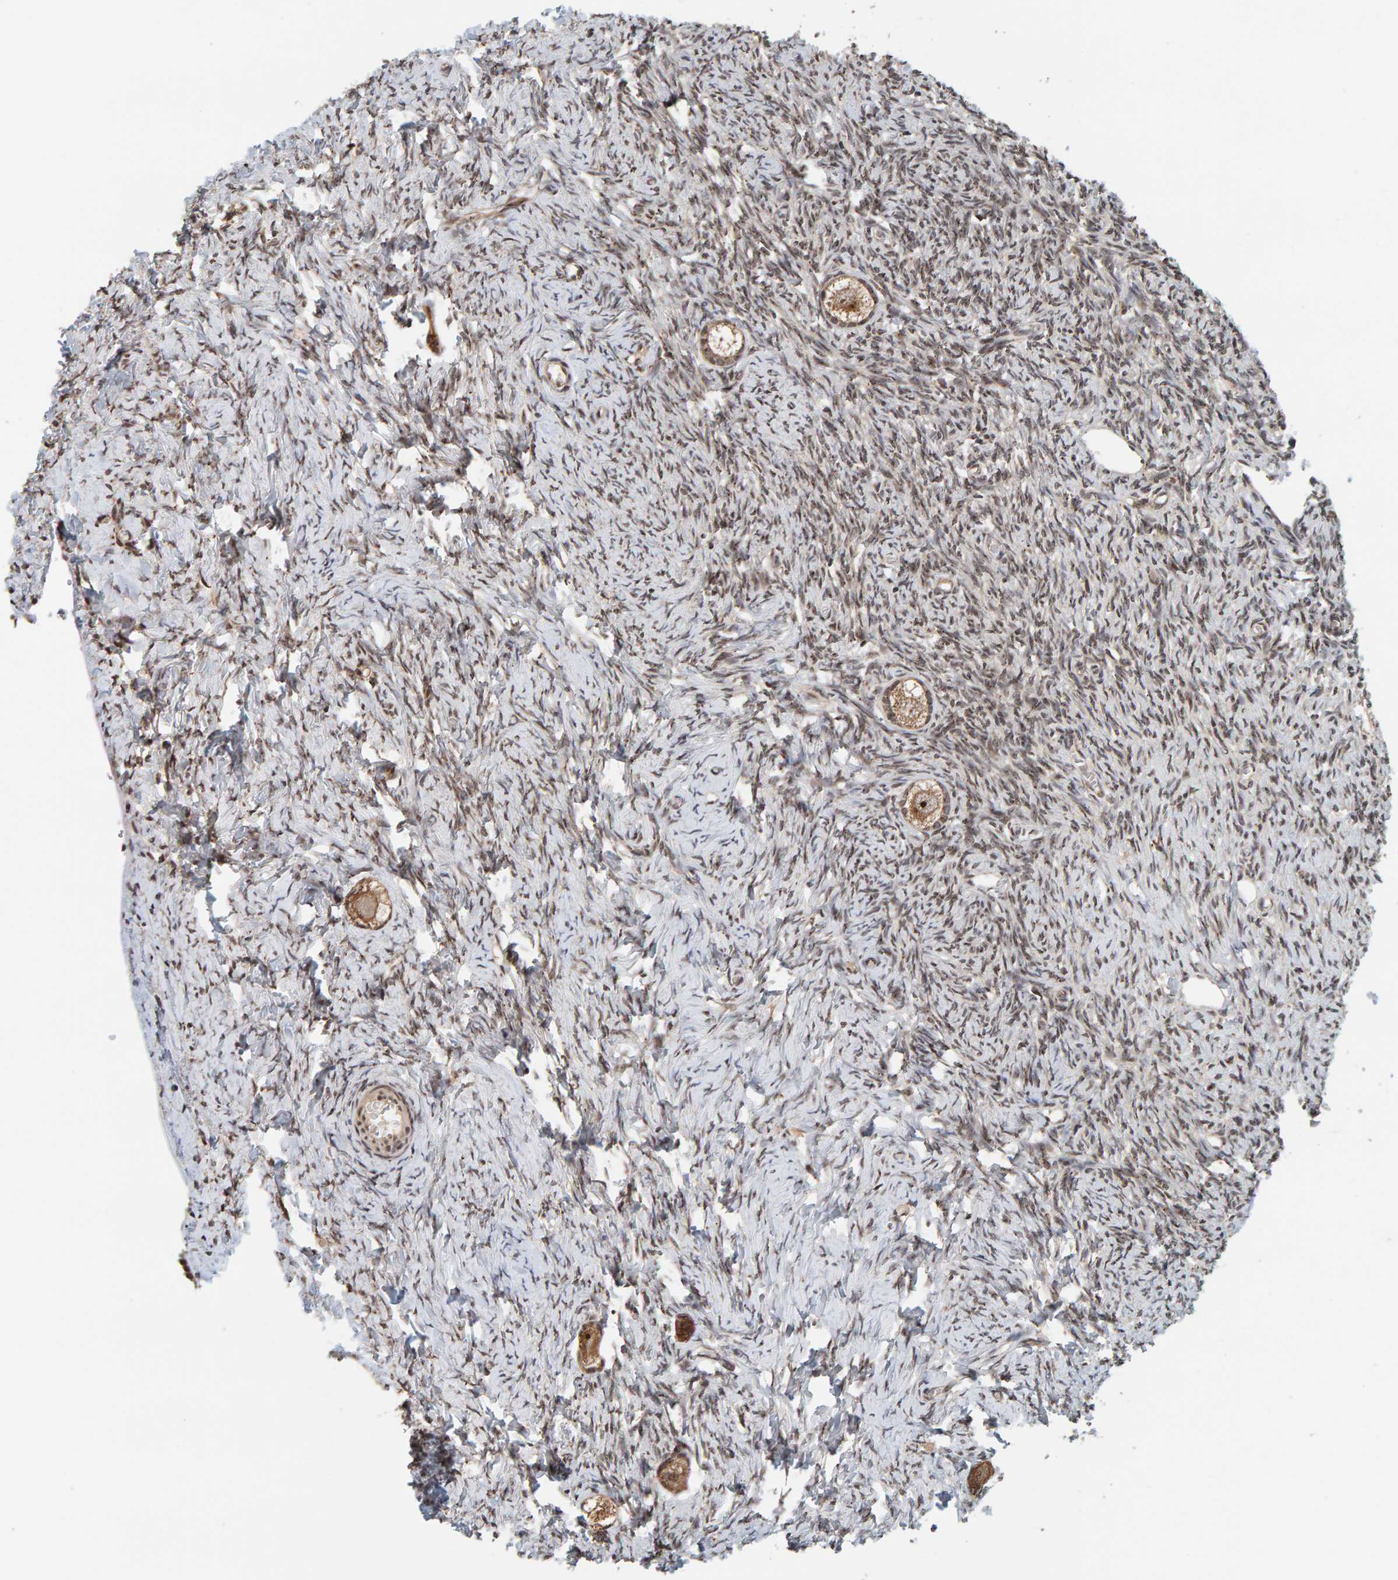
{"staining": {"intensity": "weak", "quantity": ">75%", "location": "cytoplasmic/membranous,nuclear"}, "tissue": "ovary", "cell_type": "Follicle cells", "image_type": "normal", "snomed": [{"axis": "morphology", "description": "Normal tissue, NOS"}, {"axis": "topography", "description": "Ovary"}], "caption": "Ovary was stained to show a protein in brown. There is low levels of weak cytoplasmic/membranous,nuclear expression in approximately >75% of follicle cells. The staining was performed using DAB (3,3'-diaminobenzidine), with brown indicating positive protein expression. Nuclei are stained blue with hematoxylin.", "gene": "CCDC182", "patient": {"sex": "female", "age": 27}}